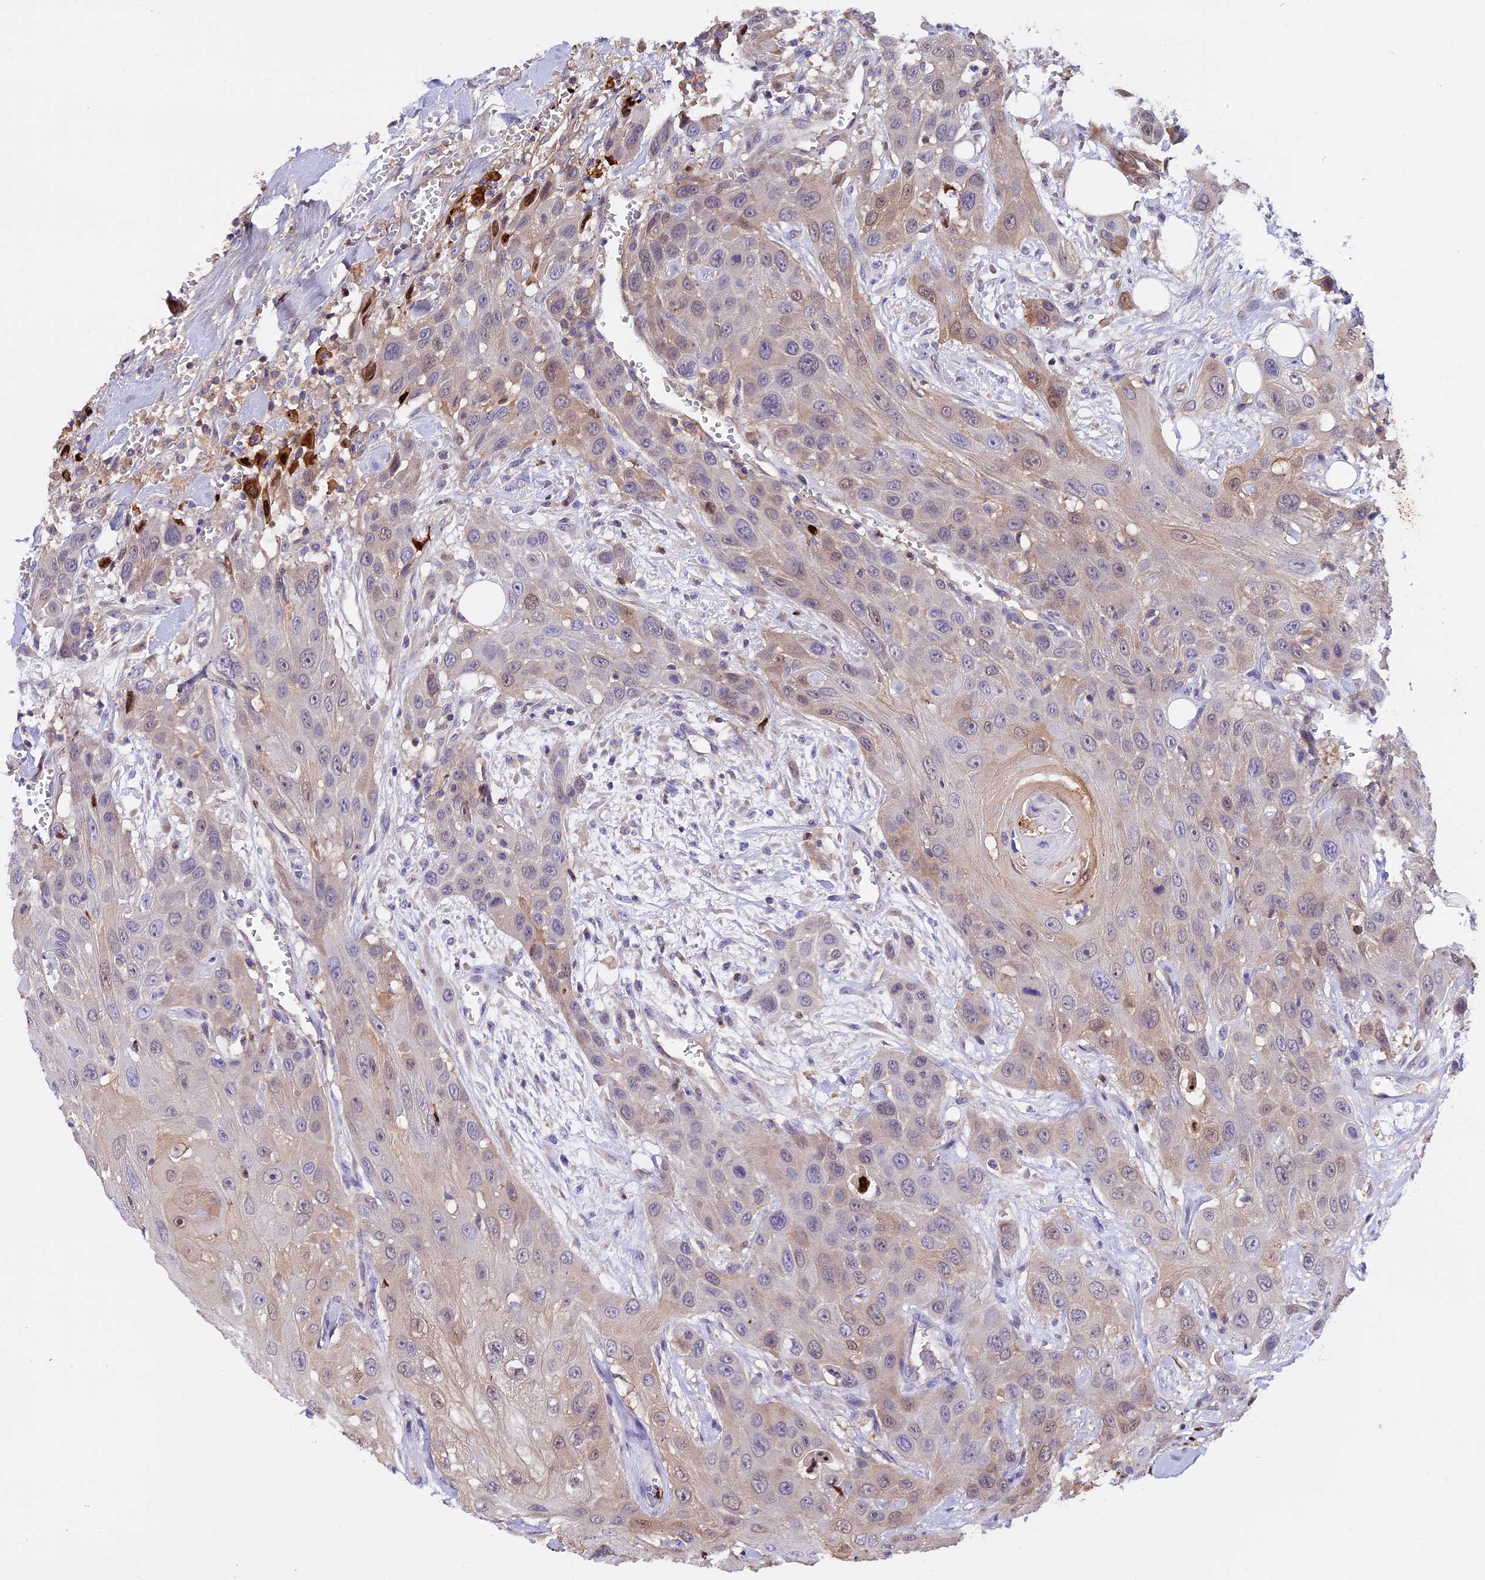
{"staining": {"intensity": "weak", "quantity": "<25%", "location": "cytoplasmic/membranous,nuclear"}, "tissue": "head and neck cancer", "cell_type": "Tumor cells", "image_type": "cancer", "snomed": [{"axis": "morphology", "description": "Squamous cell carcinoma, NOS"}, {"axis": "topography", "description": "Head-Neck"}], "caption": "Tumor cells show no significant protein expression in head and neck cancer (squamous cell carcinoma).", "gene": "MAP3K7CL", "patient": {"sex": "male", "age": 81}}